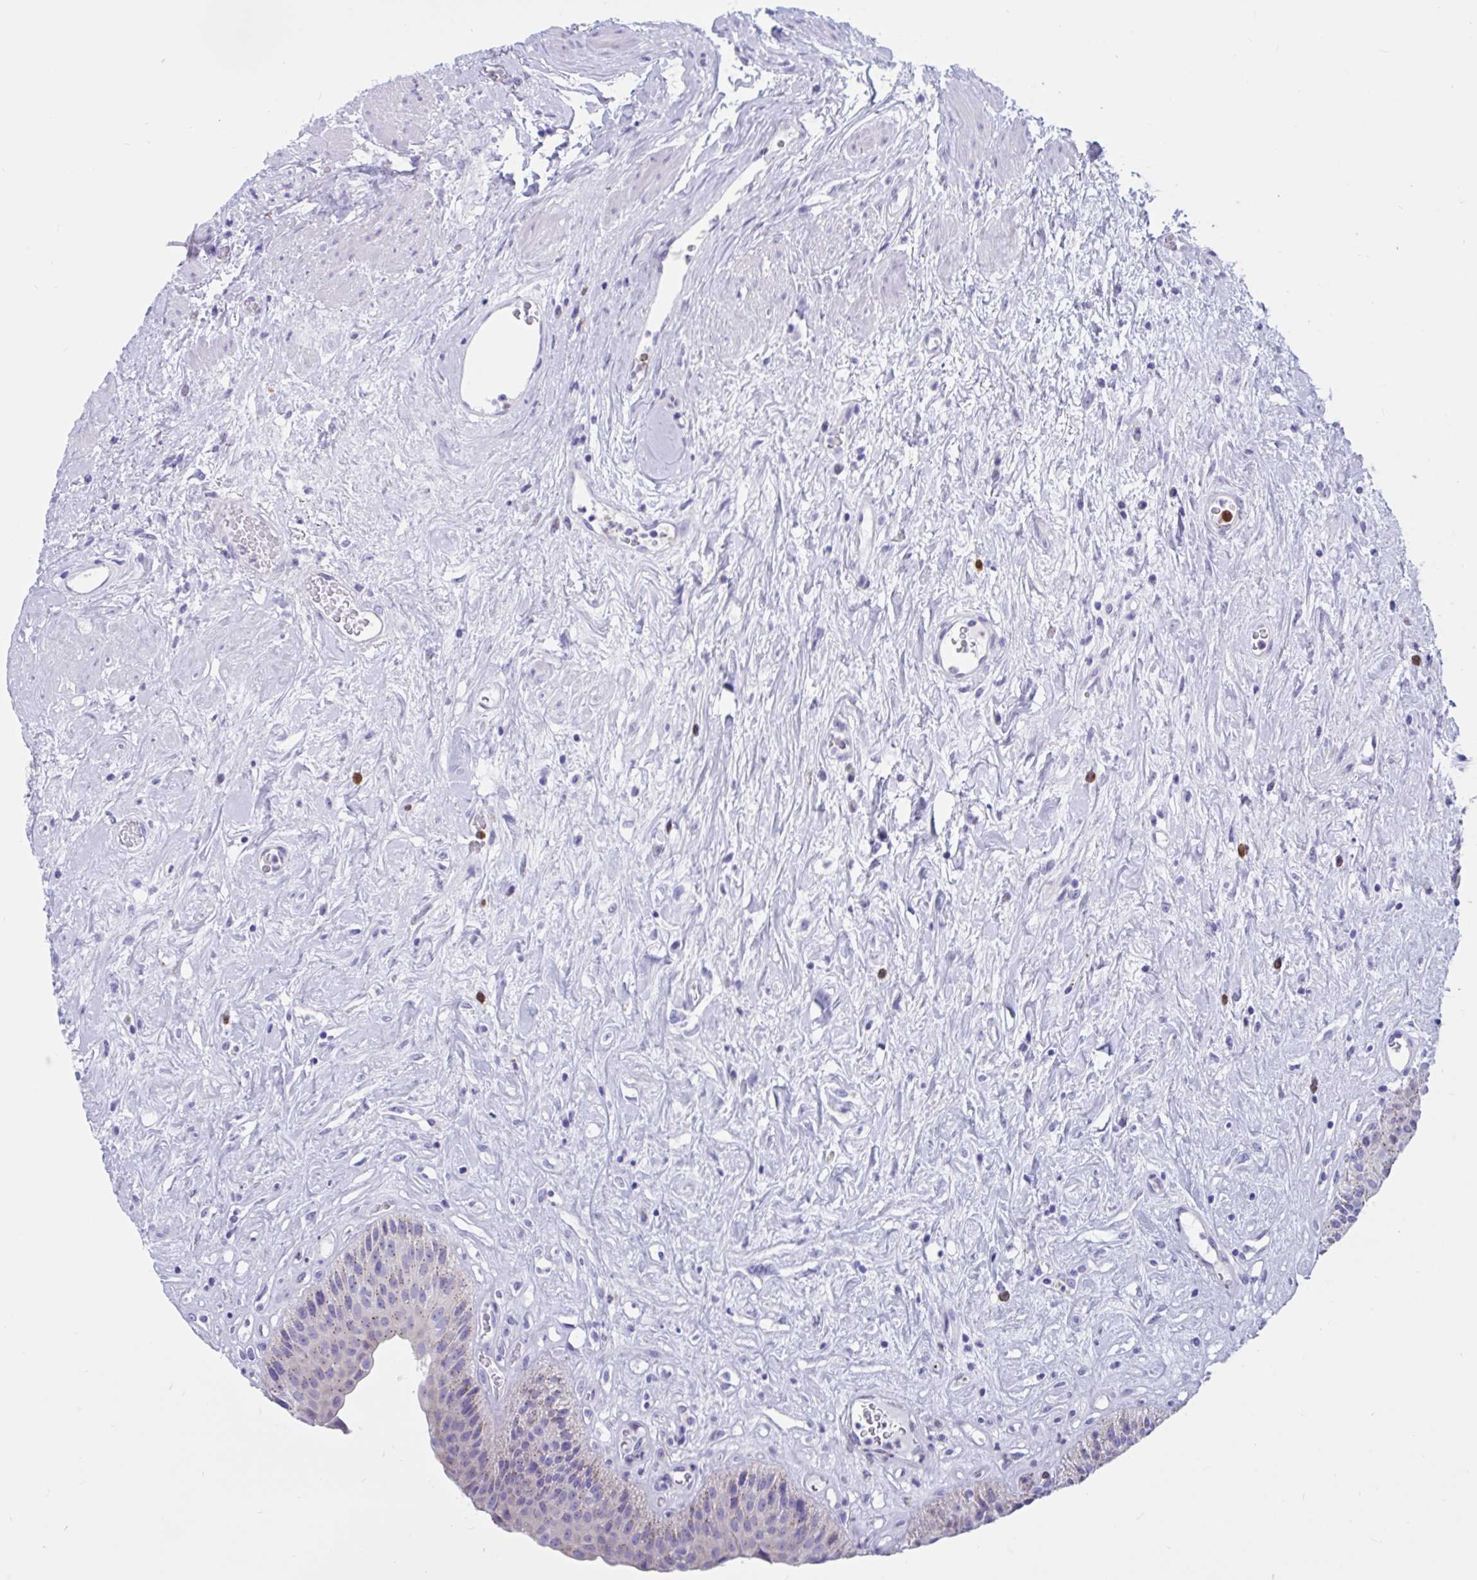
{"staining": {"intensity": "weak", "quantity": "25%-75%", "location": "cytoplasmic/membranous"}, "tissue": "urinary bladder", "cell_type": "Urothelial cells", "image_type": "normal", "snomed": [{"axis": "morphology", "description": "Normal tissue, NOS"}, {"axis": "topography", "description": "Urinary bladder"}], "caption": "A brown stain shows weak cytoplasmic/membranous staining of a protein in urothelial cells of unremarkable urinary bladder.", "gene": "RNASE3", "patient": {"sex": "female", "age": 56}}